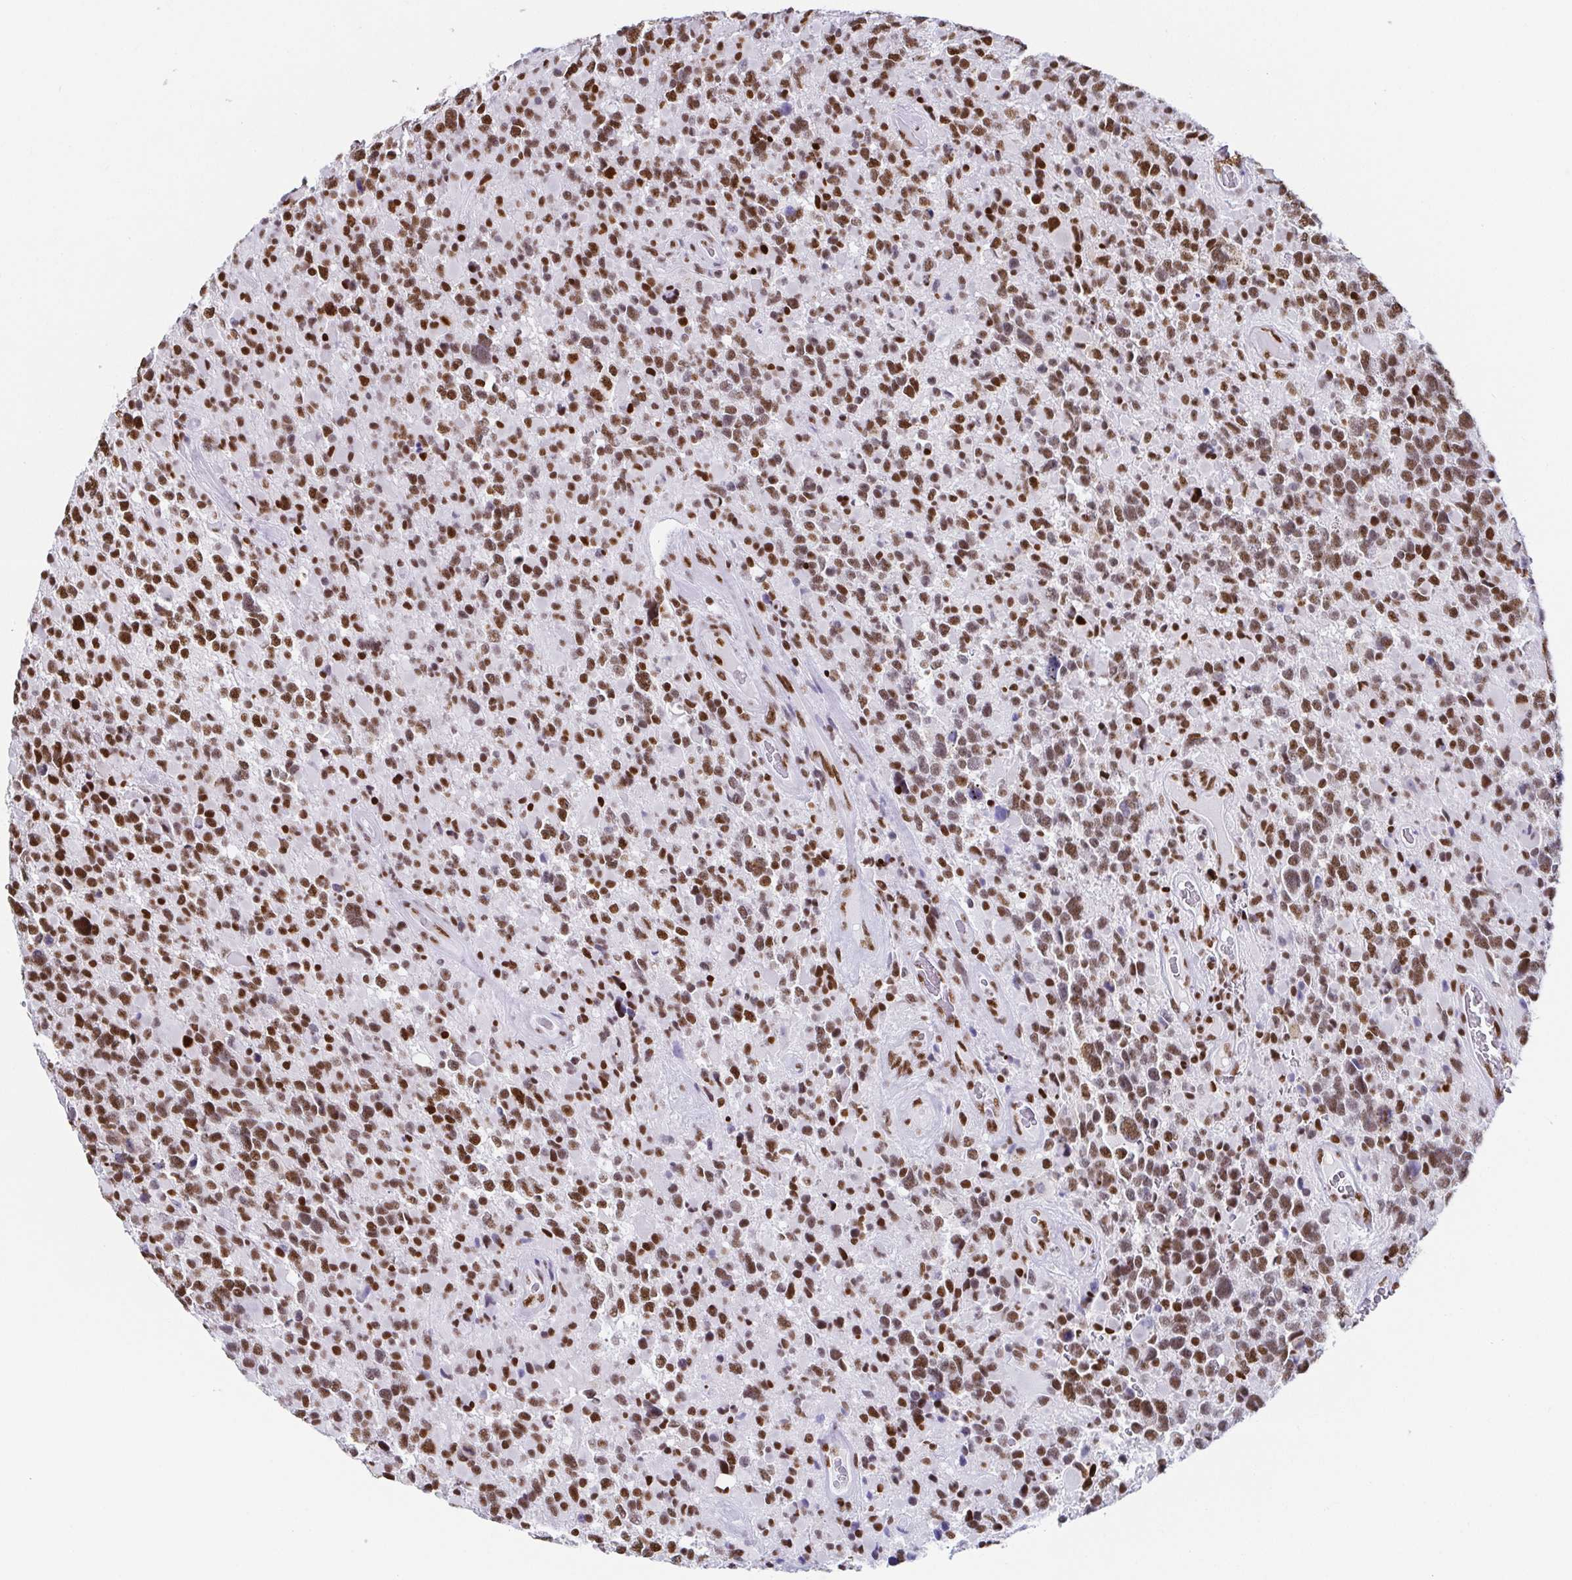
{"staining": {"intensity": "strong", "quantity": ">75%", "location": "nuclear"}, "tissue": "glioma", "cell_type": "Tumor cells", "image_type": "cancer", "snomed": [{"axis": "morphology", "description": "Glioma, malignant, High grade"}, {"axis": "topography", "description": "Brain"}], "caption": "This micrograph exhibits immunohistochemistry staining of human high-grade glioma (malignant), with high strong nuclear expression in about >75% of tumor cells.", "gene": "EWSR1", "patient": {"sex": "female", "age": 40}}